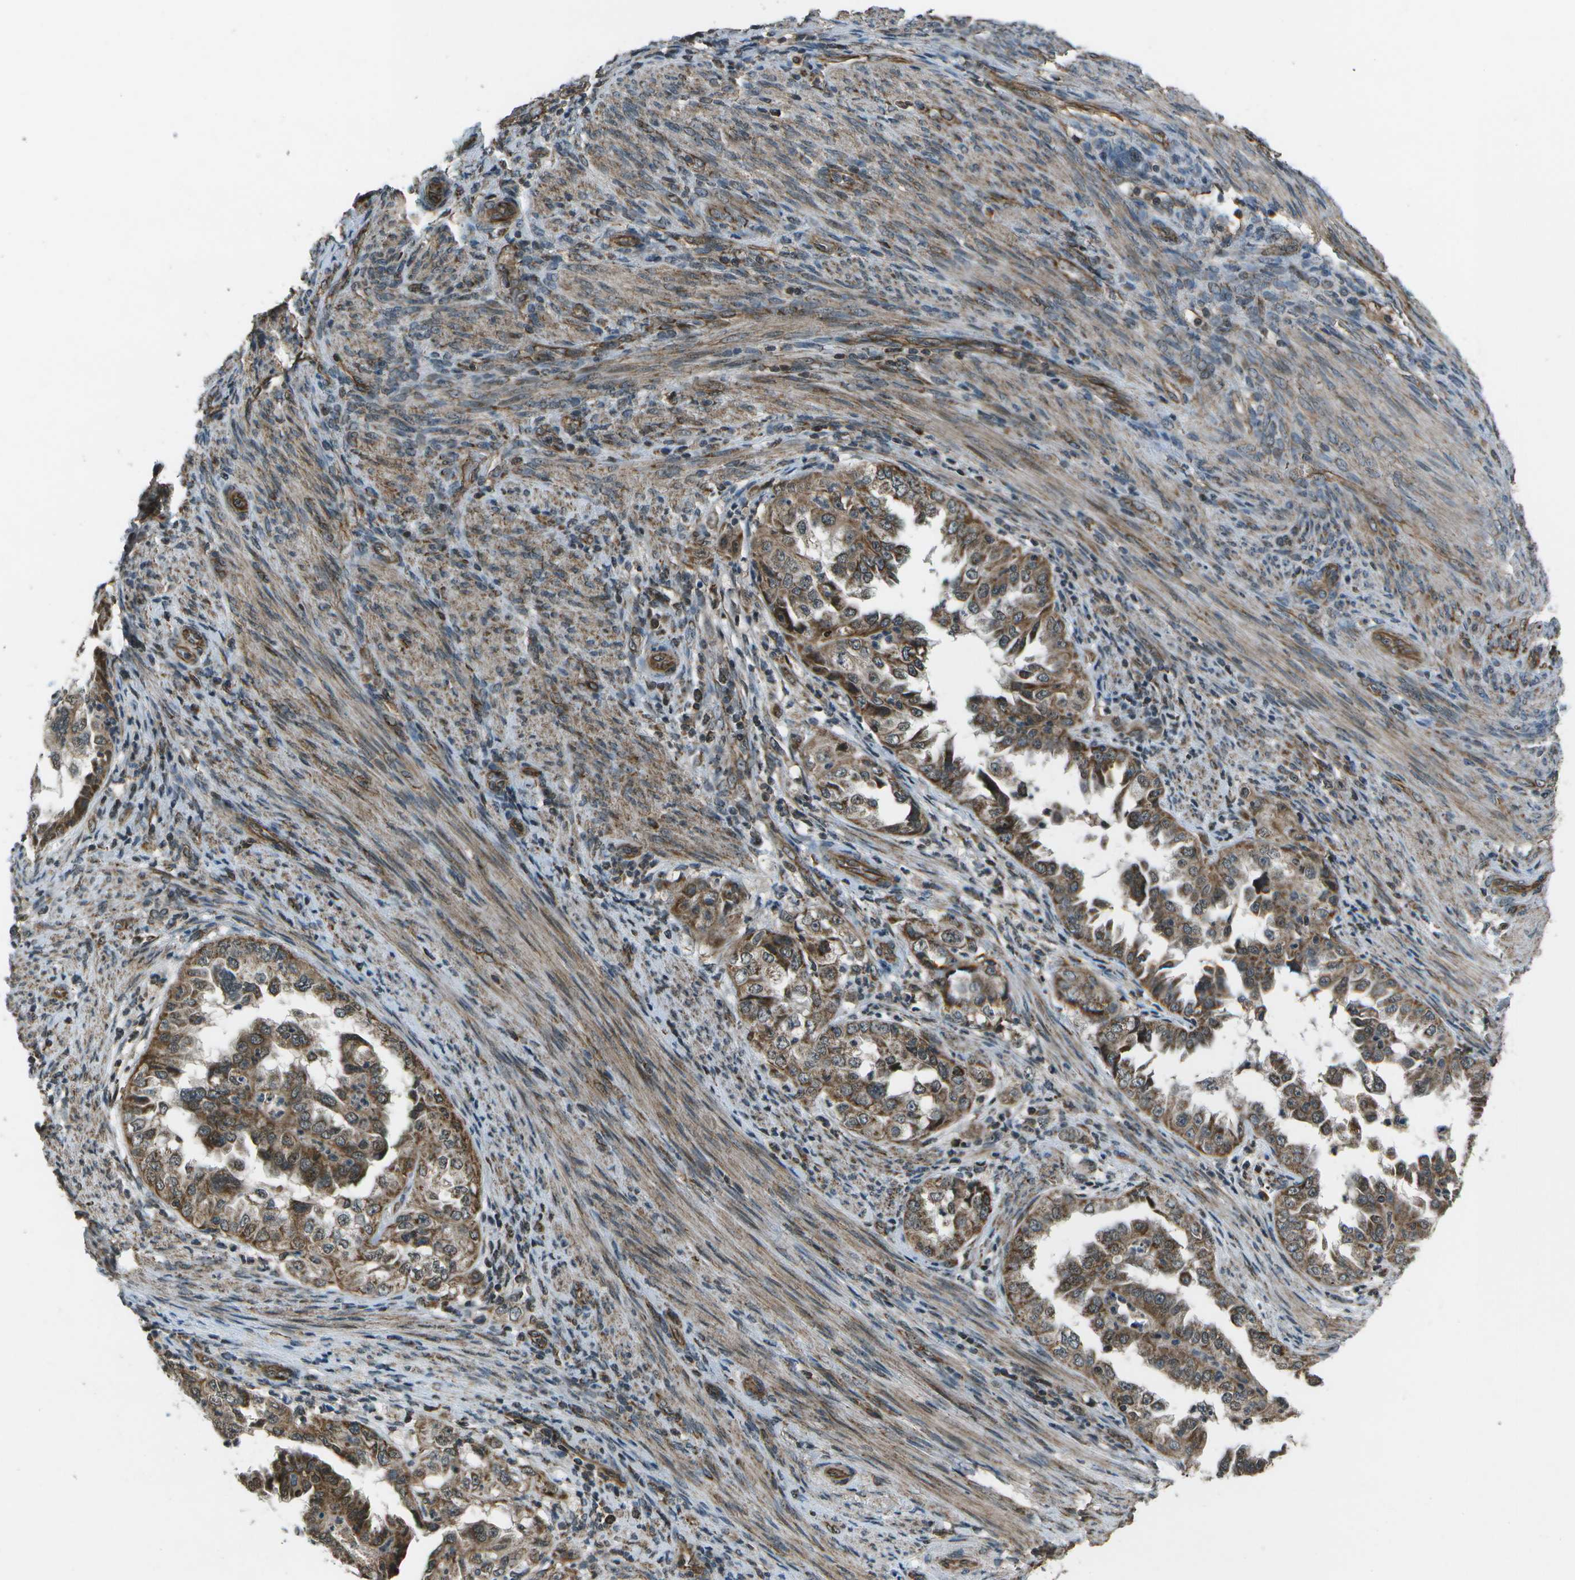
{"staining": {"intensity": "moderate", "quantity": ">75%", "location": "cytoplasmic/membranous"}, "tissue": "endometrial cancer", "cell_type": "Tumor cells", "image_type": "cancer", "snomed": [{"axis": "morphology", "description": "Adenocarcinoma, NOS"}, {"axis": "topography", "description": "Endometrium"}], "caption": "Endometrial cancer was stained to show a protein in brown. There is medium levels of moderate cytoplasmic/membranous expression in about >75% of tumor cells. The protein of interest is stained brown, and the nuclei are stained in blue (DAB IHC with brightfield microscopy, high magnification).", "gene": "EIF2AK1", "patient": {"sex": "female", "age": 85}}